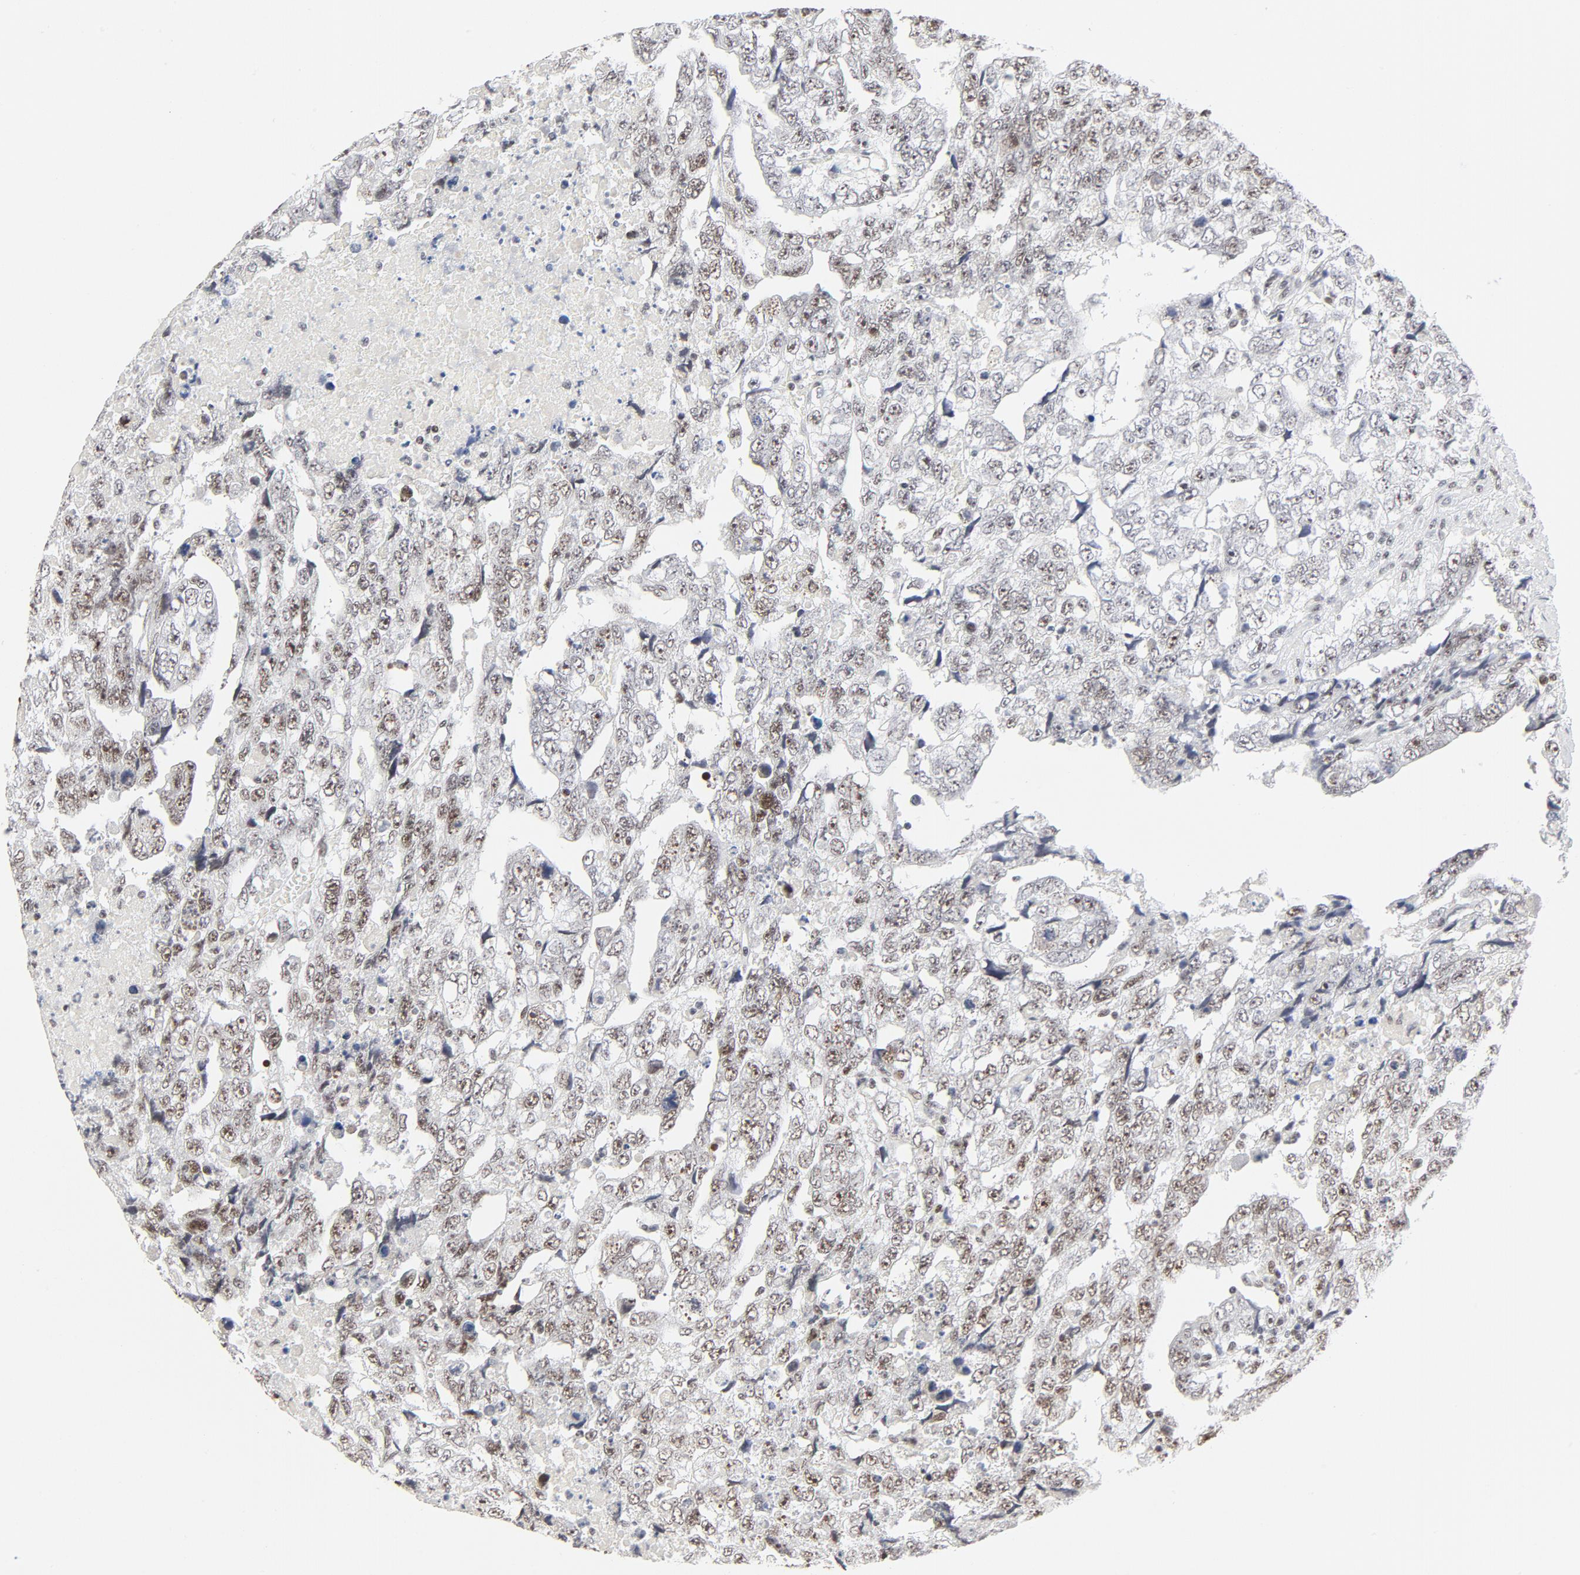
{"staining": {"intensity": "moderate", "quantity": ">75%", "location": "nuclear"}, "tissue": "testis cancer", "cell_type": "Tumor cells", "image_type": "cancer", "snomed": [{"axis": "morphology", "description": "Carcinoma, Embryonal, NOS"}, {"axis": "topography", "description": "Testis"}], "caption": "Testis cancer tissue shows moderate nuclear staining in about >75% of tumor cells, visualized by immunohistochemistry.", "gene": "GTF2H1", "patient": {"sex": "male", "age": 36}}